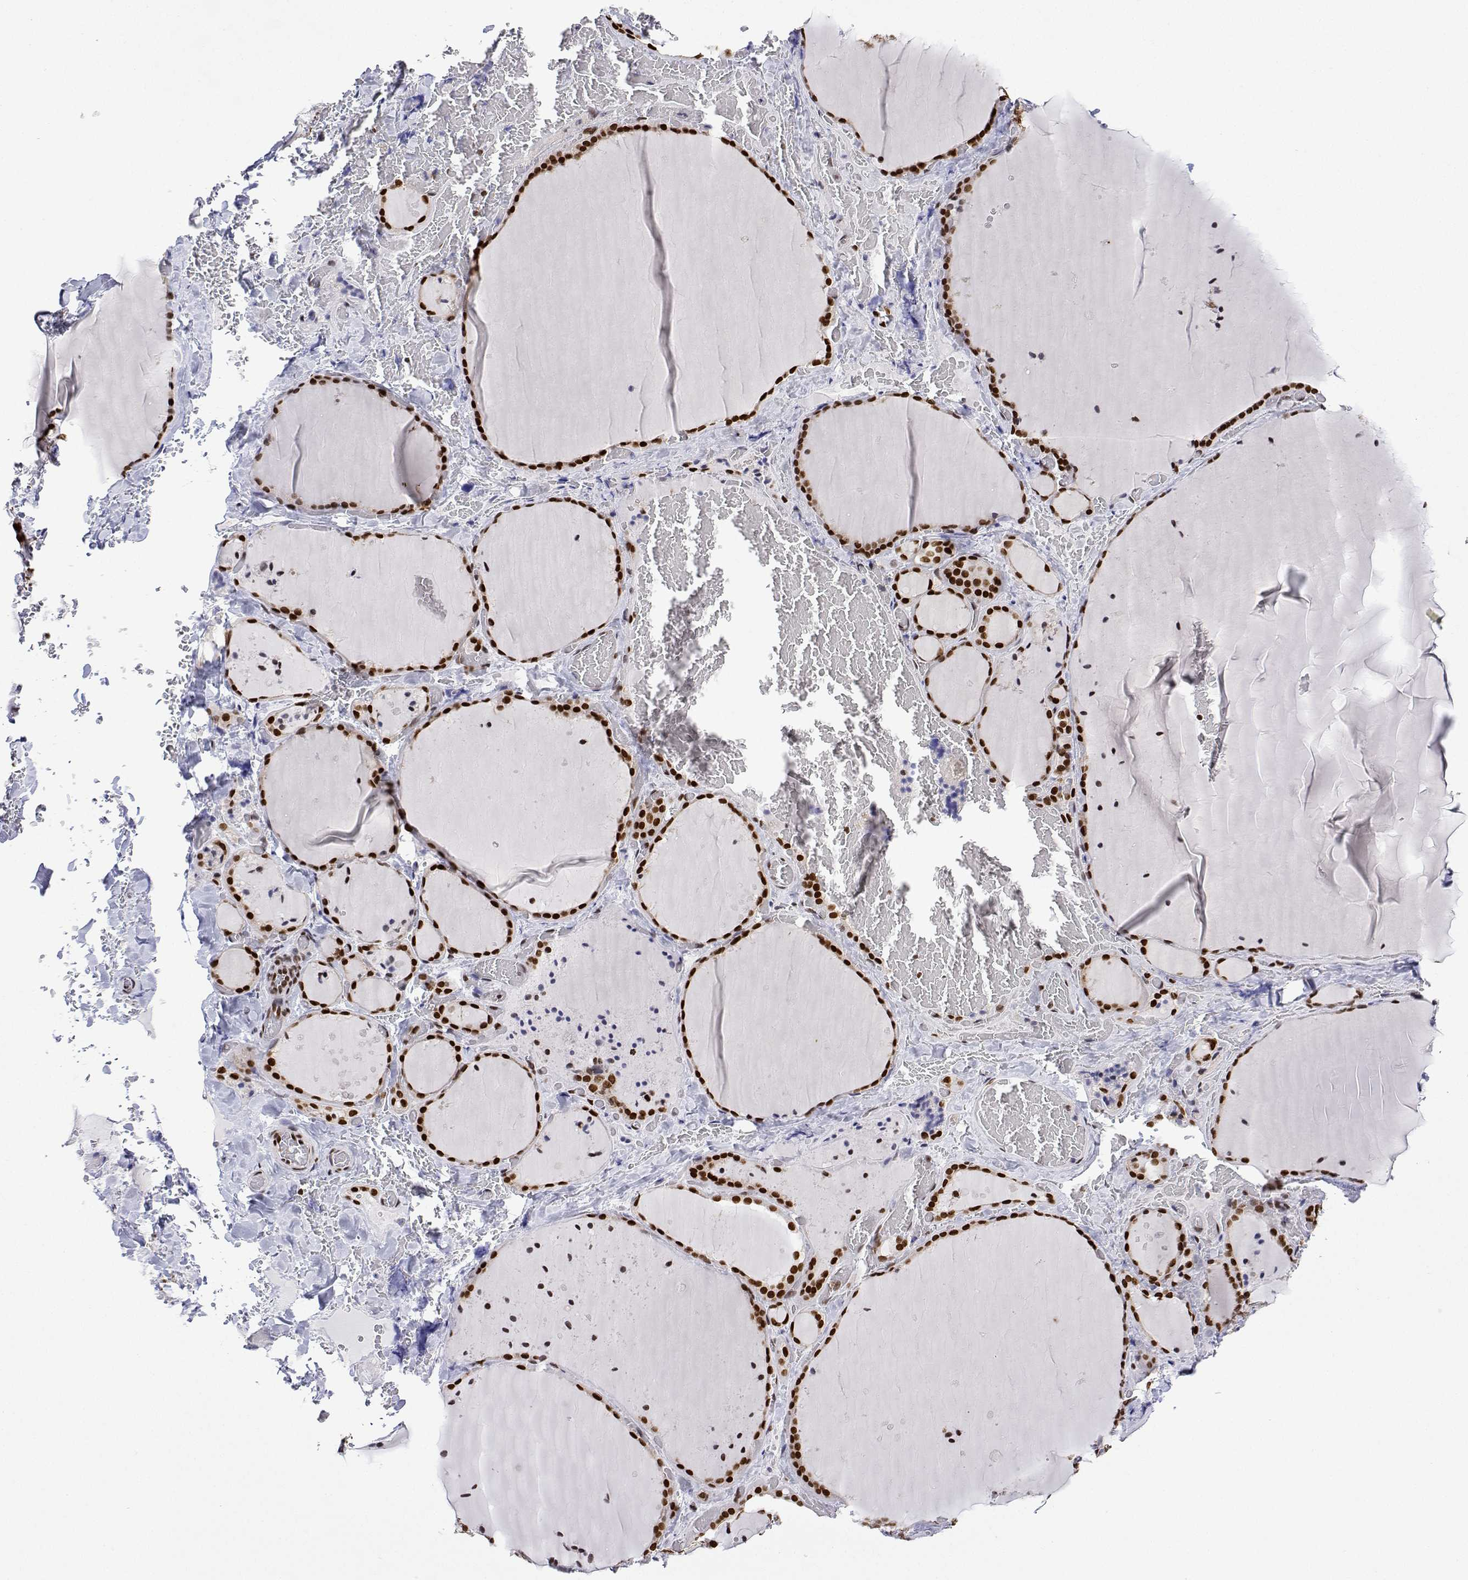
{"staining": {"intensity": "strong", "quantity": ">75%", "location": "nuclear"}, "tissue": "thyroid gland", "cell_type": "Glandular cells", "image_type": "normal", "snomed": [{"axis": "morphology", "description": "Normal tissue, NOS"}, {"axis": "topography", "description": "Thyroid gland"}], "caption": "DAB (3,3'-diaminobenzidine) immunohistochemical staining of unremarkable human thyroid gland exhibits strong nuclear protein expression in about >75% of glandular cells. (DAB = brown stain, brightfield microscopy at high magnification).", "gene": "XPC", "patient": {"sex": "female", "age": 36}}